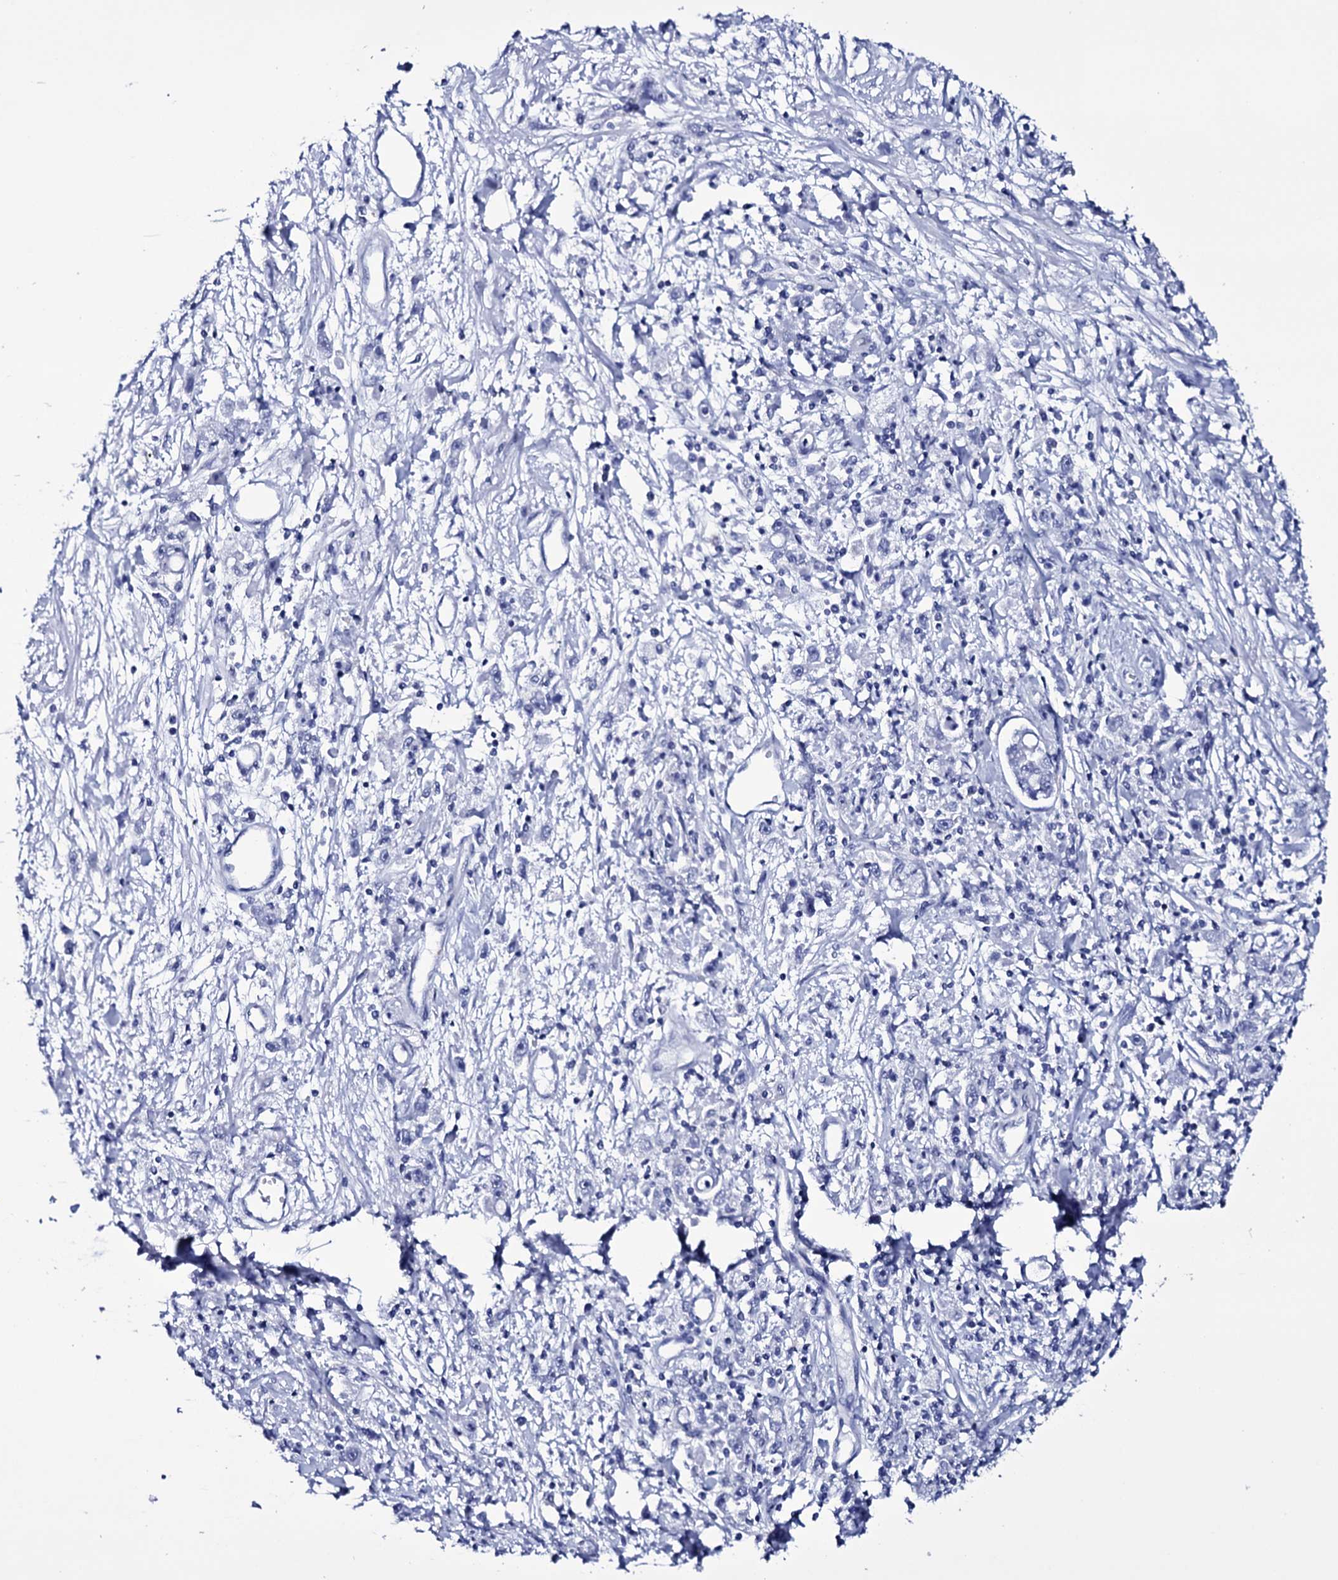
{"staining": {"intensity": "negative", "quantity": "none", "location": "none"}, "tissue": "stomach cancer", "cell_type": "Tumor cells", "image_type": "cancer", "snomed": [{"axis": "morphology", "description": "Adenocarcinoma, NOS"}, {"axis": "topography", "description": "Stomach"}], "caption": "Tumor cells show no significant staining in stomach adenocarcinoma. (DAB immunohistochemistry (IHC) visualized using brightfield microscopy, high magnification).", "gene": "ITPRID2", "patient": {"sex": "female", "age": 59}}